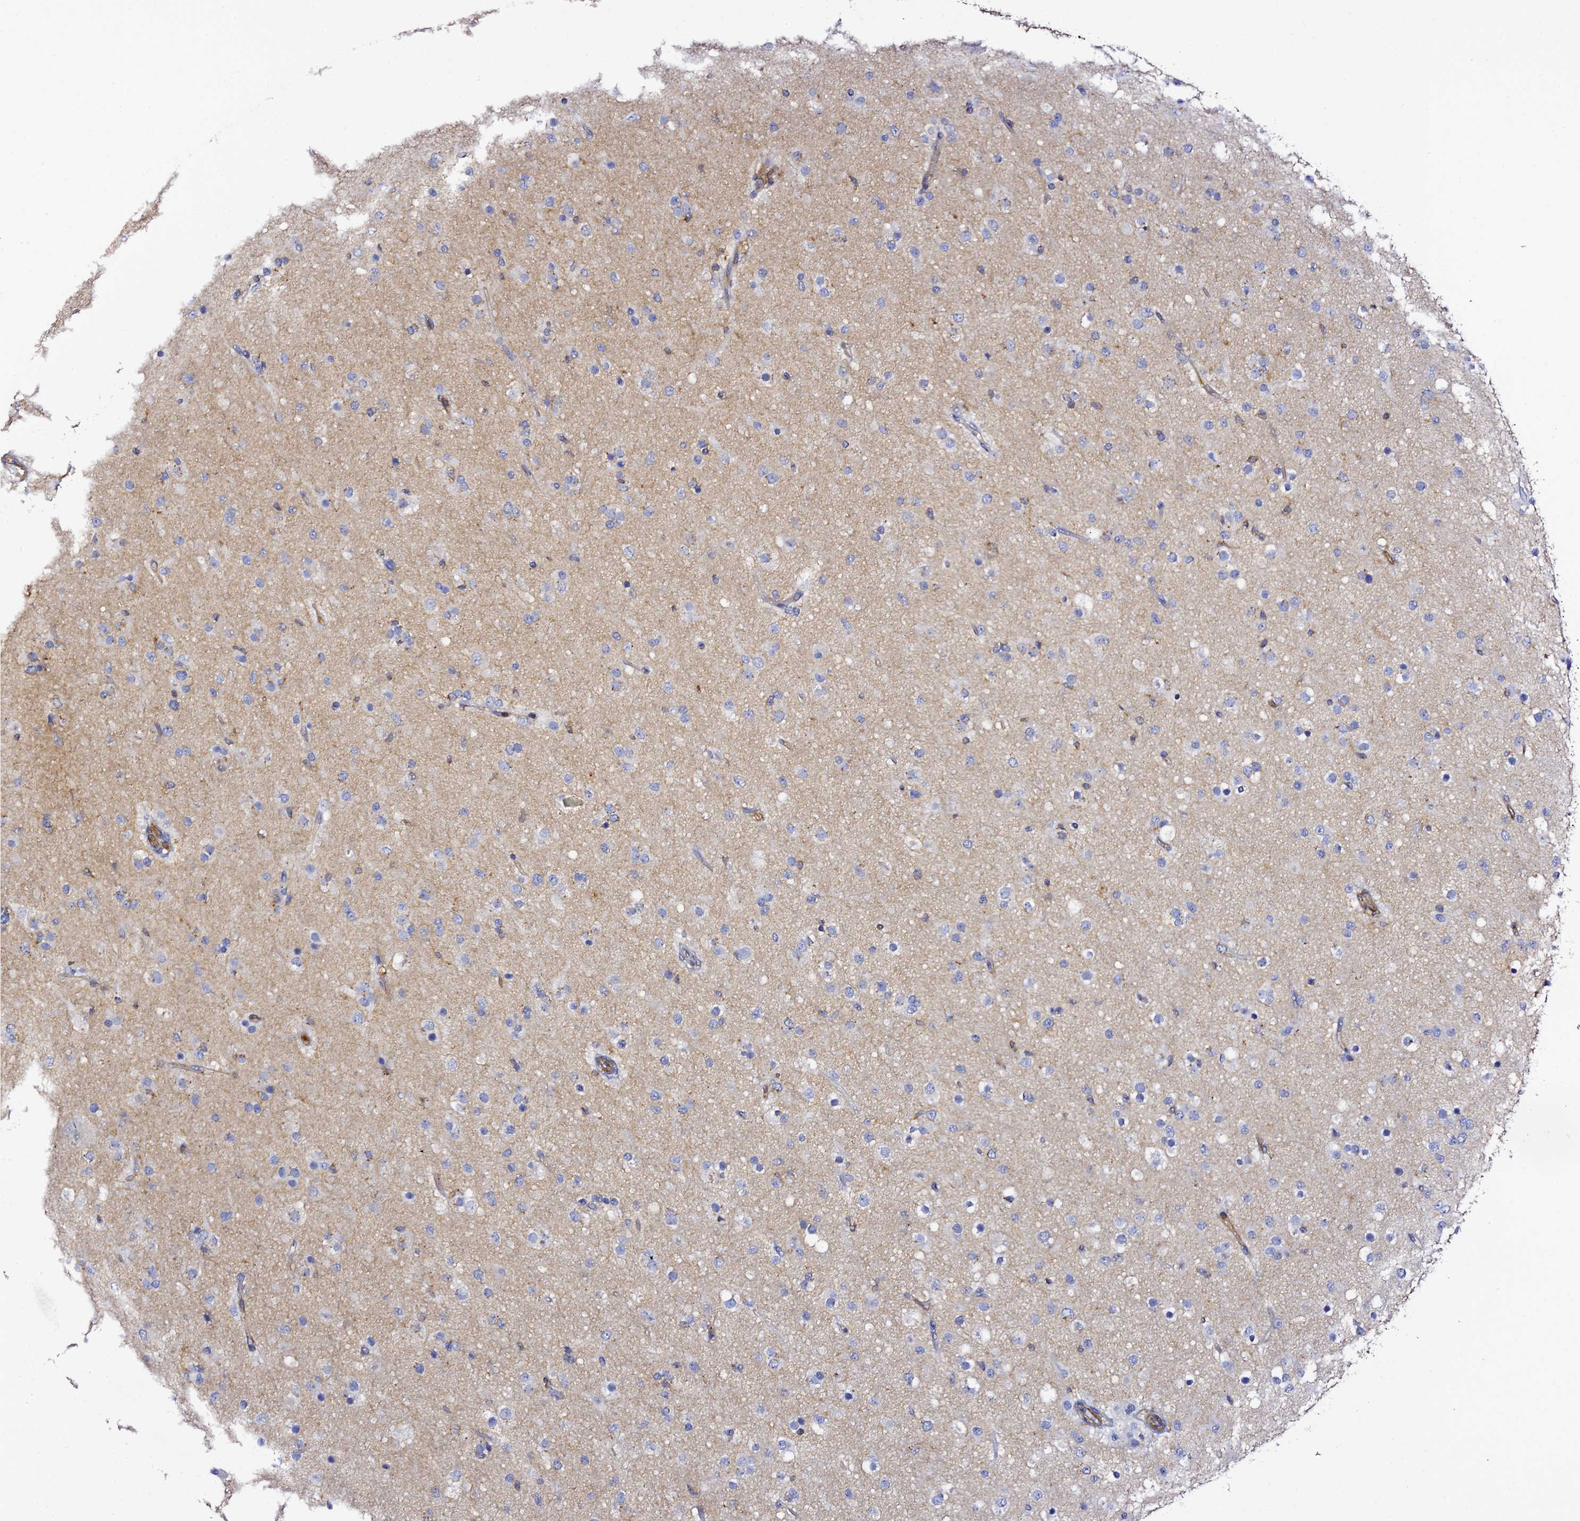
{"staining": {"intensity": "negative", "quantity": "none", "location": "none"}, "tissue": "glioma", "cell_type": "Tumor cells", "image_type": "cancer", "snomed": [{"axis": "morphology", "description": "Glioma, malignant, Low grade"}, {"axis": "topography", "description": "Brain"}], "caption": "DAB immunohistochemical staining of glioma demonstrates no significant staining in tumor cells.", "gene": "TRPV2", "patient": {"sex": "male", "age": 65}}